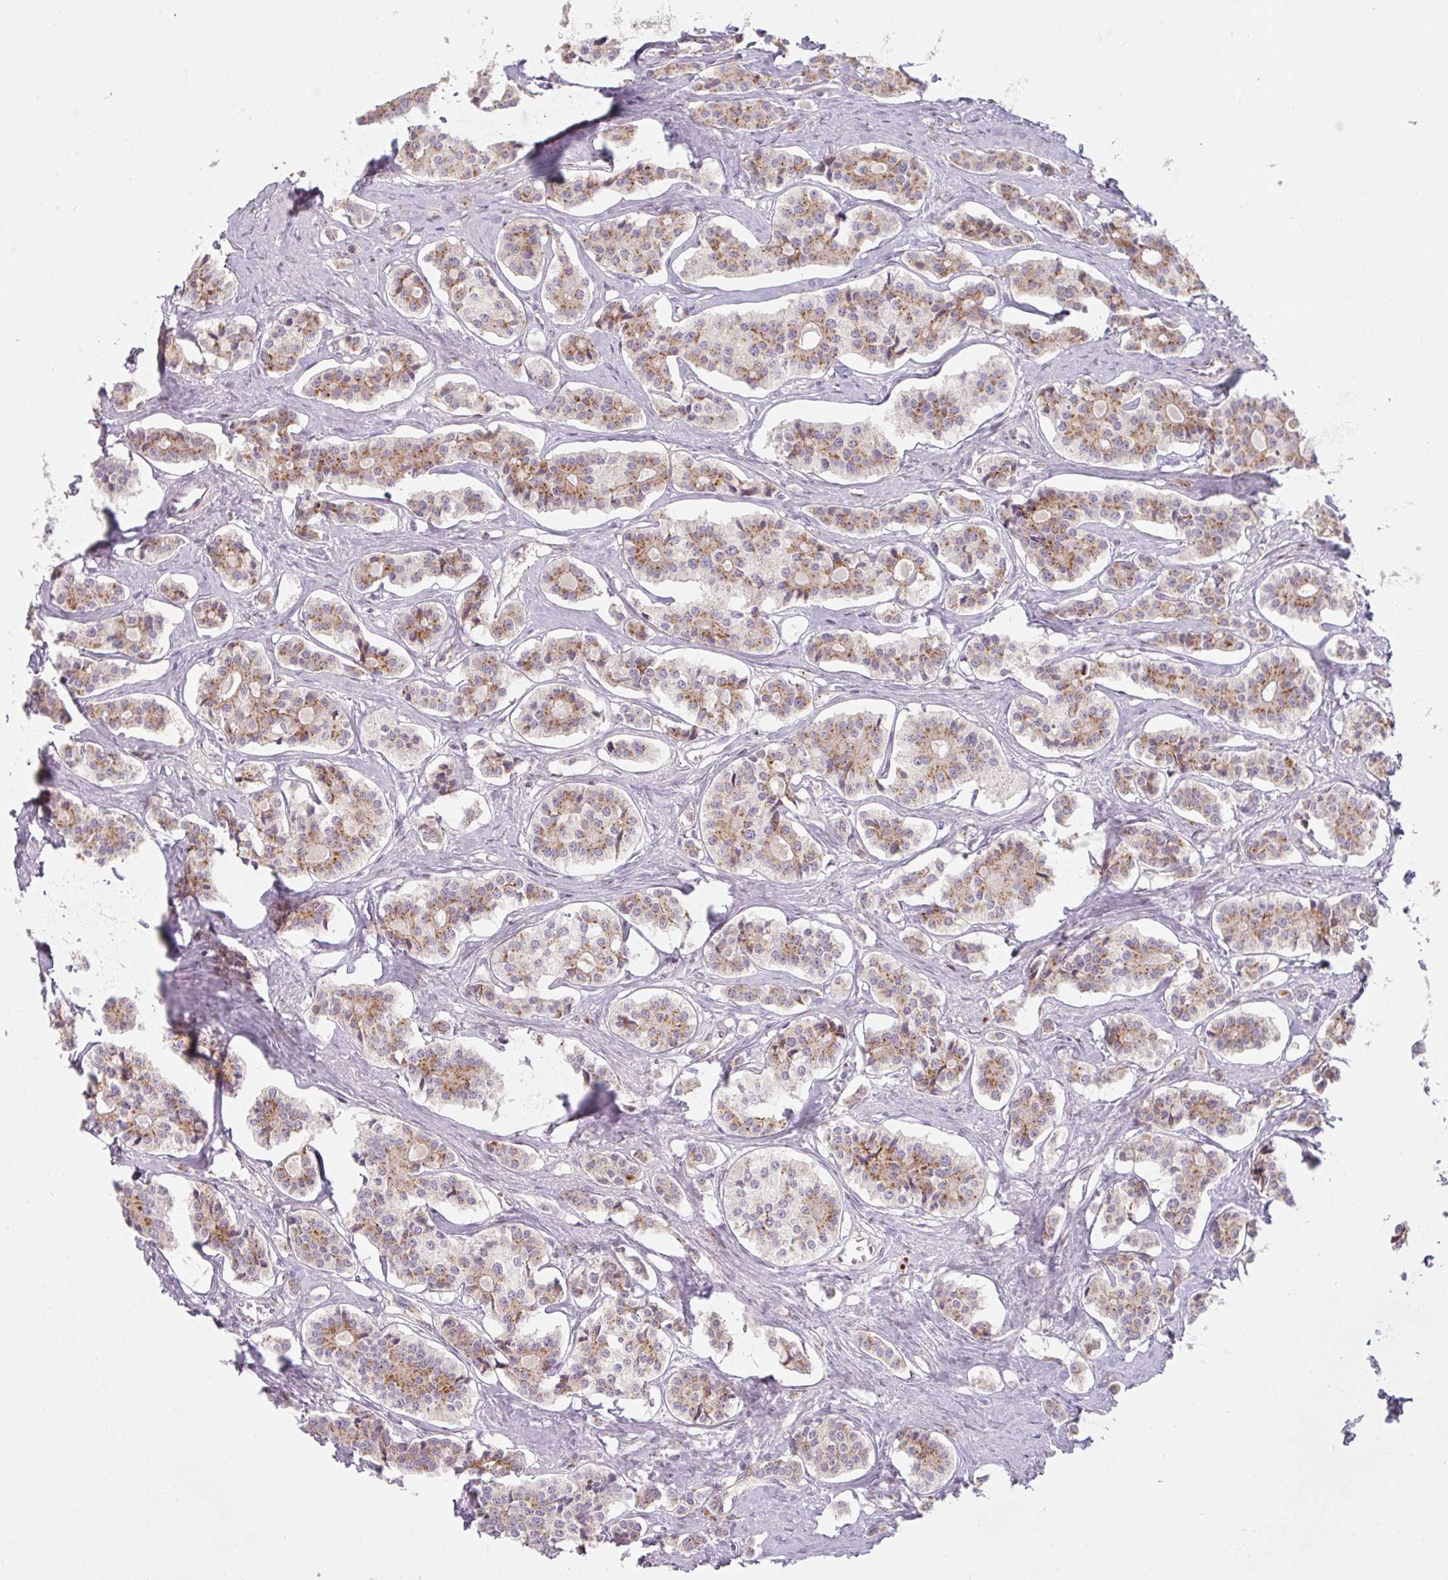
{"staining": {"intensity": "moderate", "quantity": ">75%", "location": "cytoplasmic/membranous"}, "tissue": "carcinoid", "cell_type": "Tumor cells", "image_type": "cancer", "snomed": [{"axis": "morphology", "description": "Carcinoid, malignant, NOS"}, {"axis": "topography", "description": "Small intestine"}], "caption": "High-magnification brightfield microscopy of carcinoid (malignant) stained with DAB (3,3'-diaminobenzidine) (brown) and counterstained with hematoxylin (blue). tumor cells exhibit moderate cytoplasmic/membranous positivity is appreciated in approximately>75% of cells. The staining was performed using DAB to visualize the protein expression in brown, while the nuclei were stained in blue with hematoxylin (Magnification: 20x).", "gene": "GVQW3", "patient": {"sex": "male", "age": 63}}